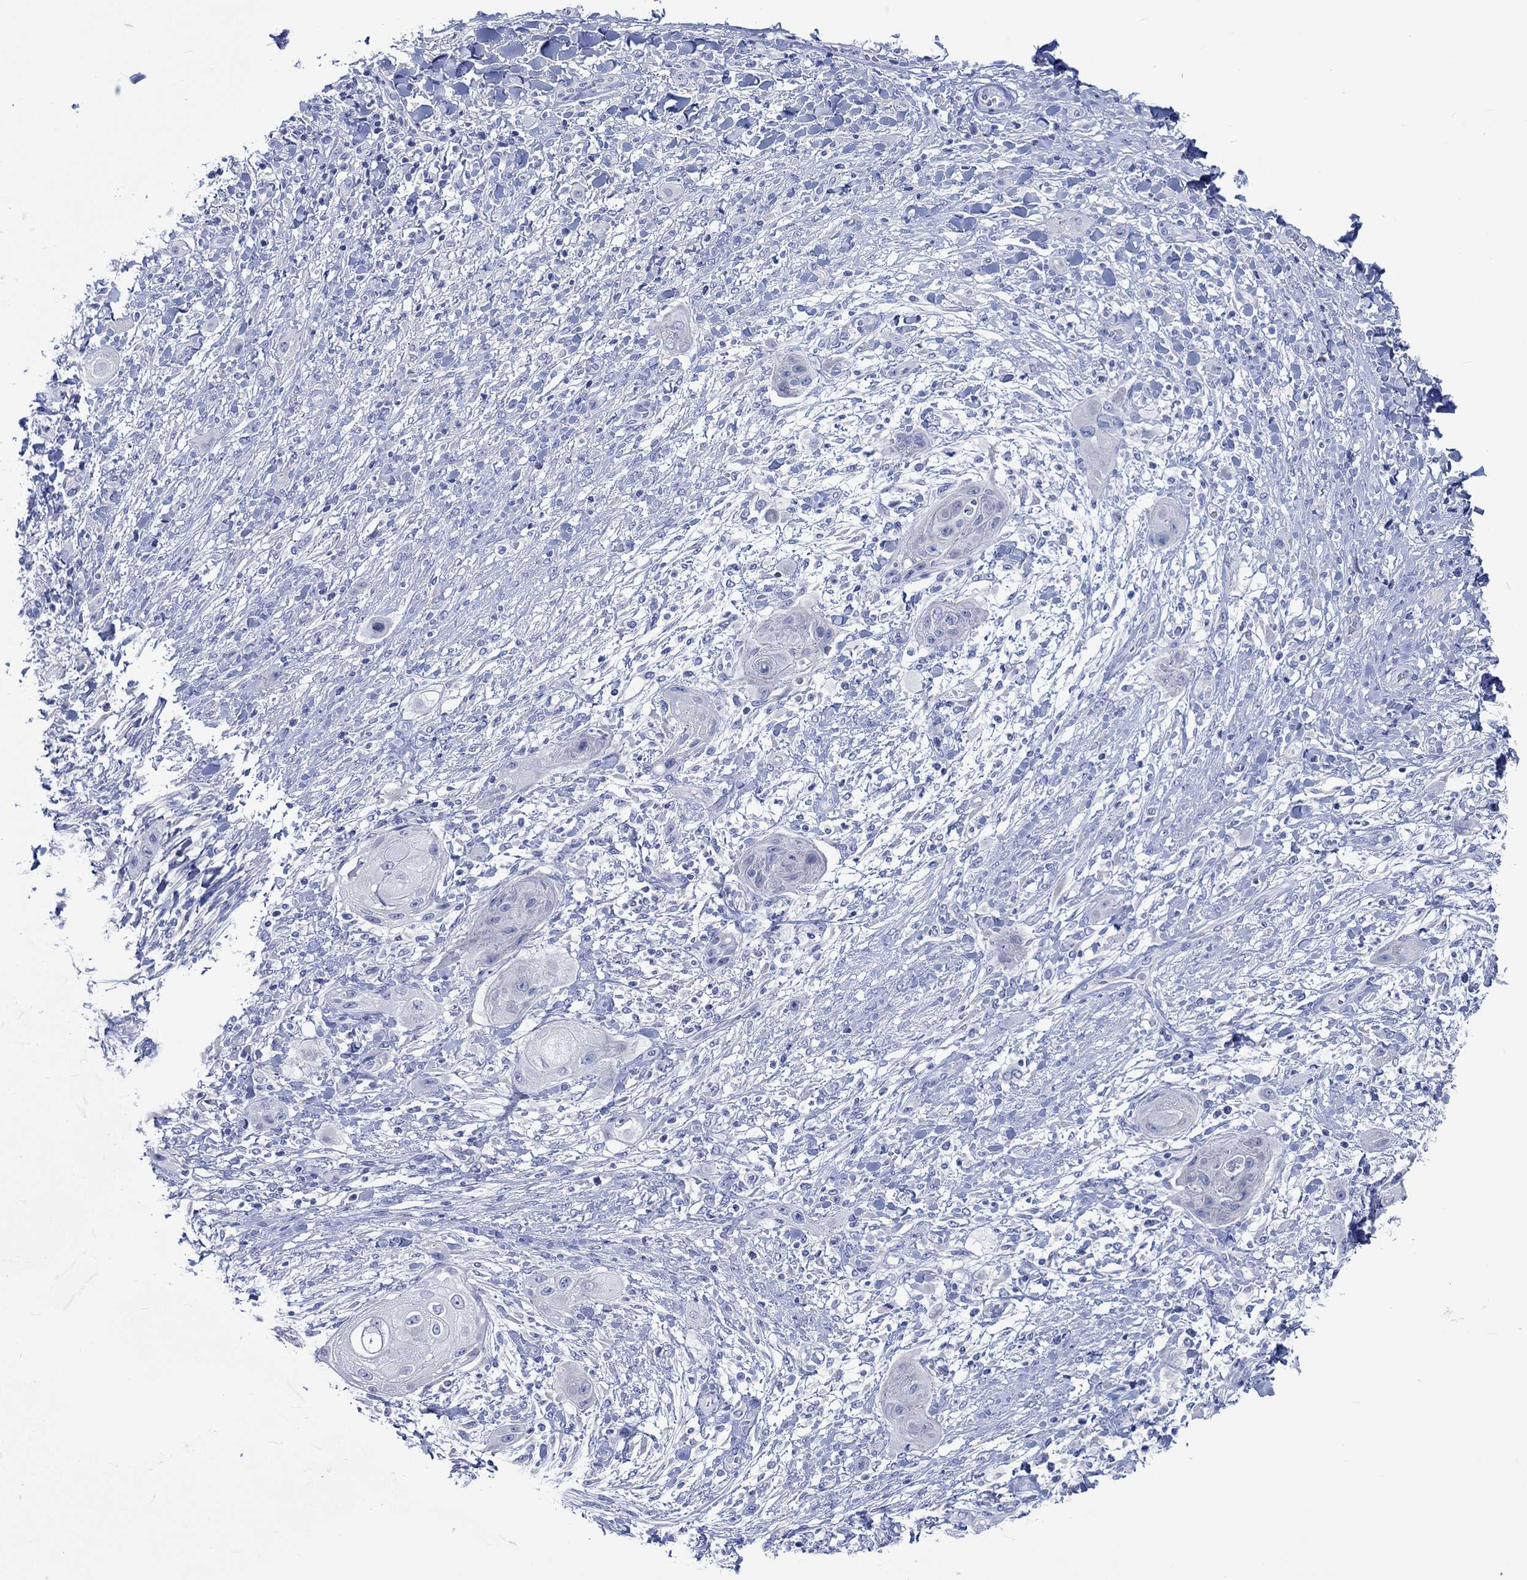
{"staining": {"intensity": "negative", "quantity": "none", "location": "none"}, "tissue": "skin cancer", "cell_type": "Tumor cells", "image_type": "cancer", "snomed": [{"axis": "morphology", "description": "Squamous cell carcinoma, NOS"}, {"axis": "topography", "description": "Skin"}], "caption": "IHC of squamous cell carcinoma (skin) shows no expression in tumor cells.", "gene": "PTPRN2", "patient": {"sex": "male", "age": 62}}